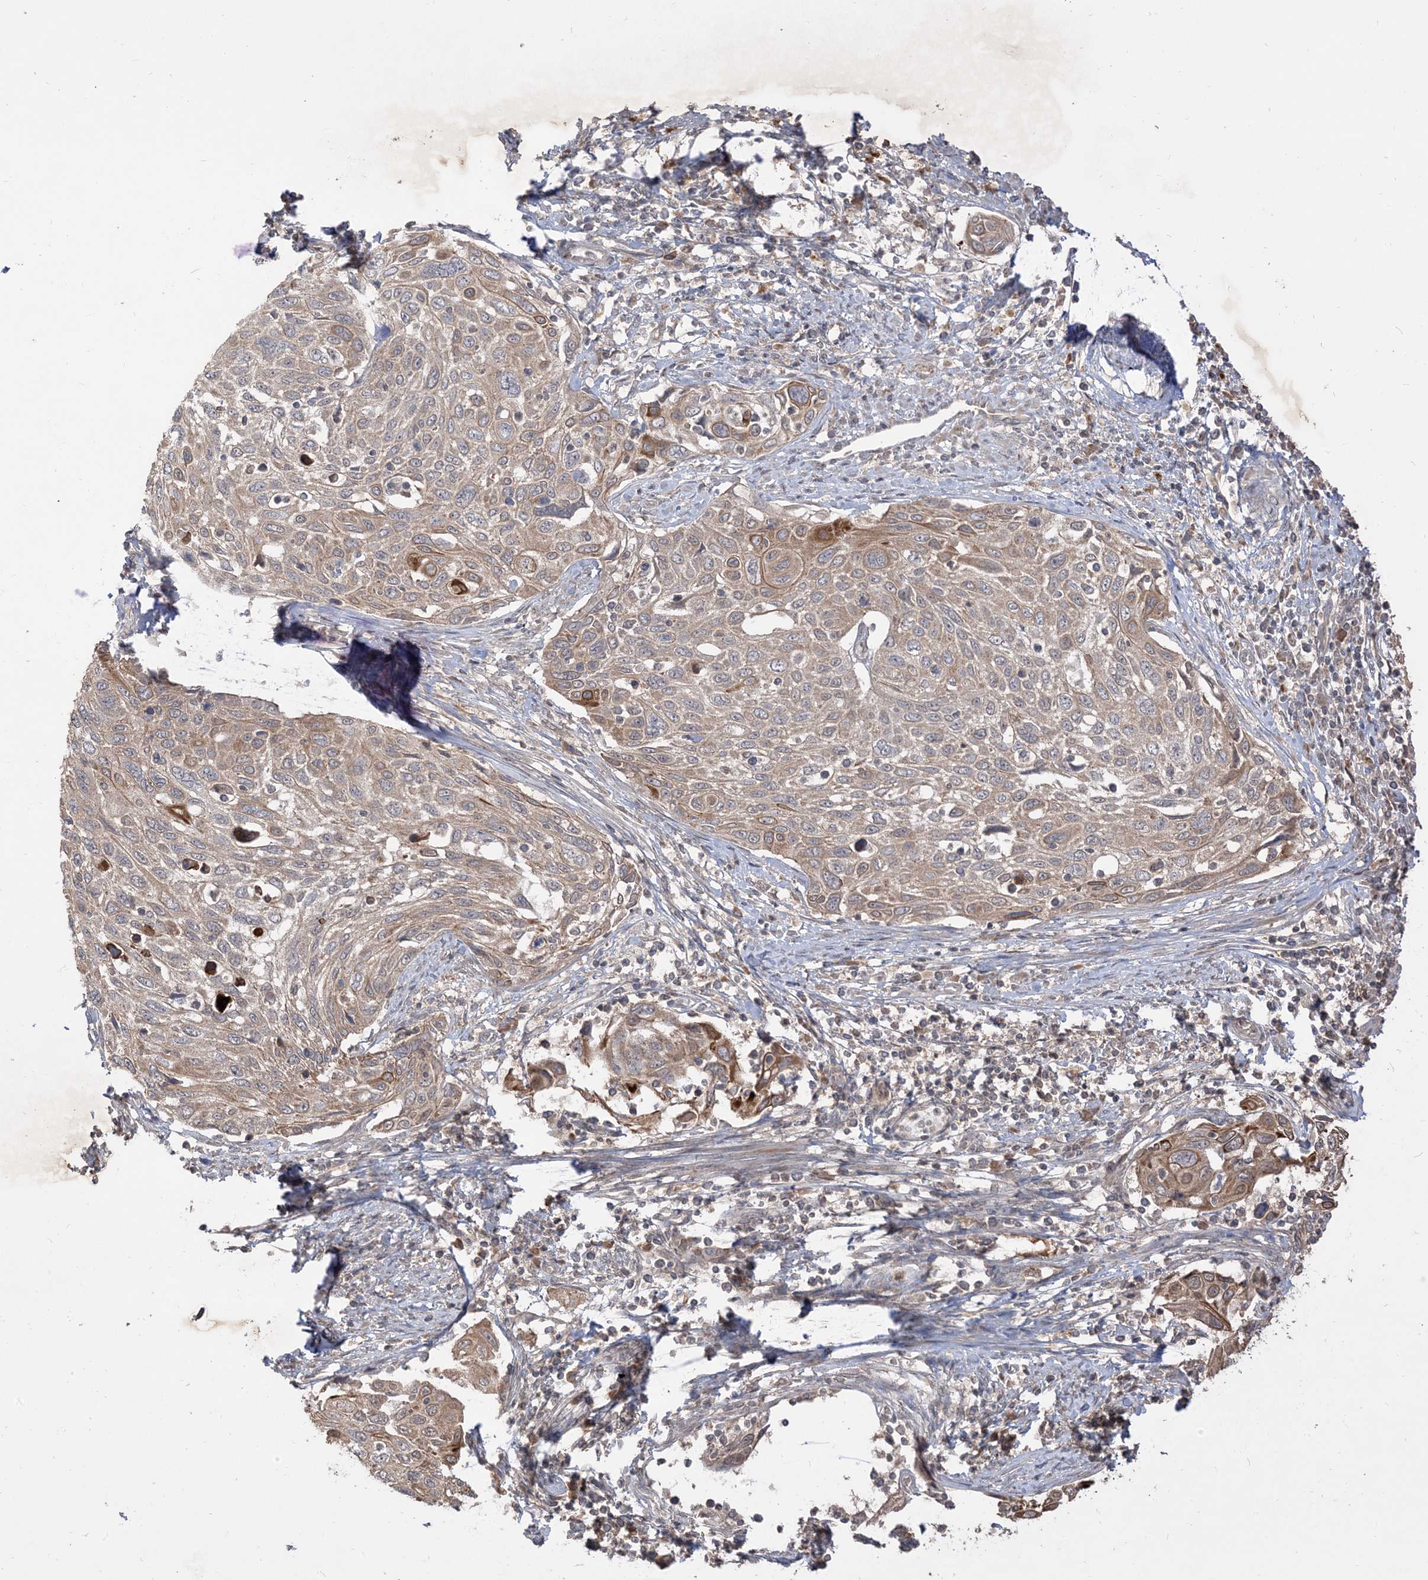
{"staining": {"intensity": "moderate", "quantity": "<25%", "location": "cytoplasmic/membranous"}, "tissue": "cervical cancer", "cell_type": "Tumor cells", "image_type": "cancer", "snomed": [{"axis": "morphology", "description": "Squamous cell carcinoma, NOS"}, {"axis": "topography", "description": "Cervix"}], "caption": "Protein expression by IHC reveals moderate cytoplasmic/membranous expression in about <25% of tumor cells in cervical cancer (squamous cell carcinoma).", "gene": "TBCC", "patient": {"sex": "female", "age": 70}}